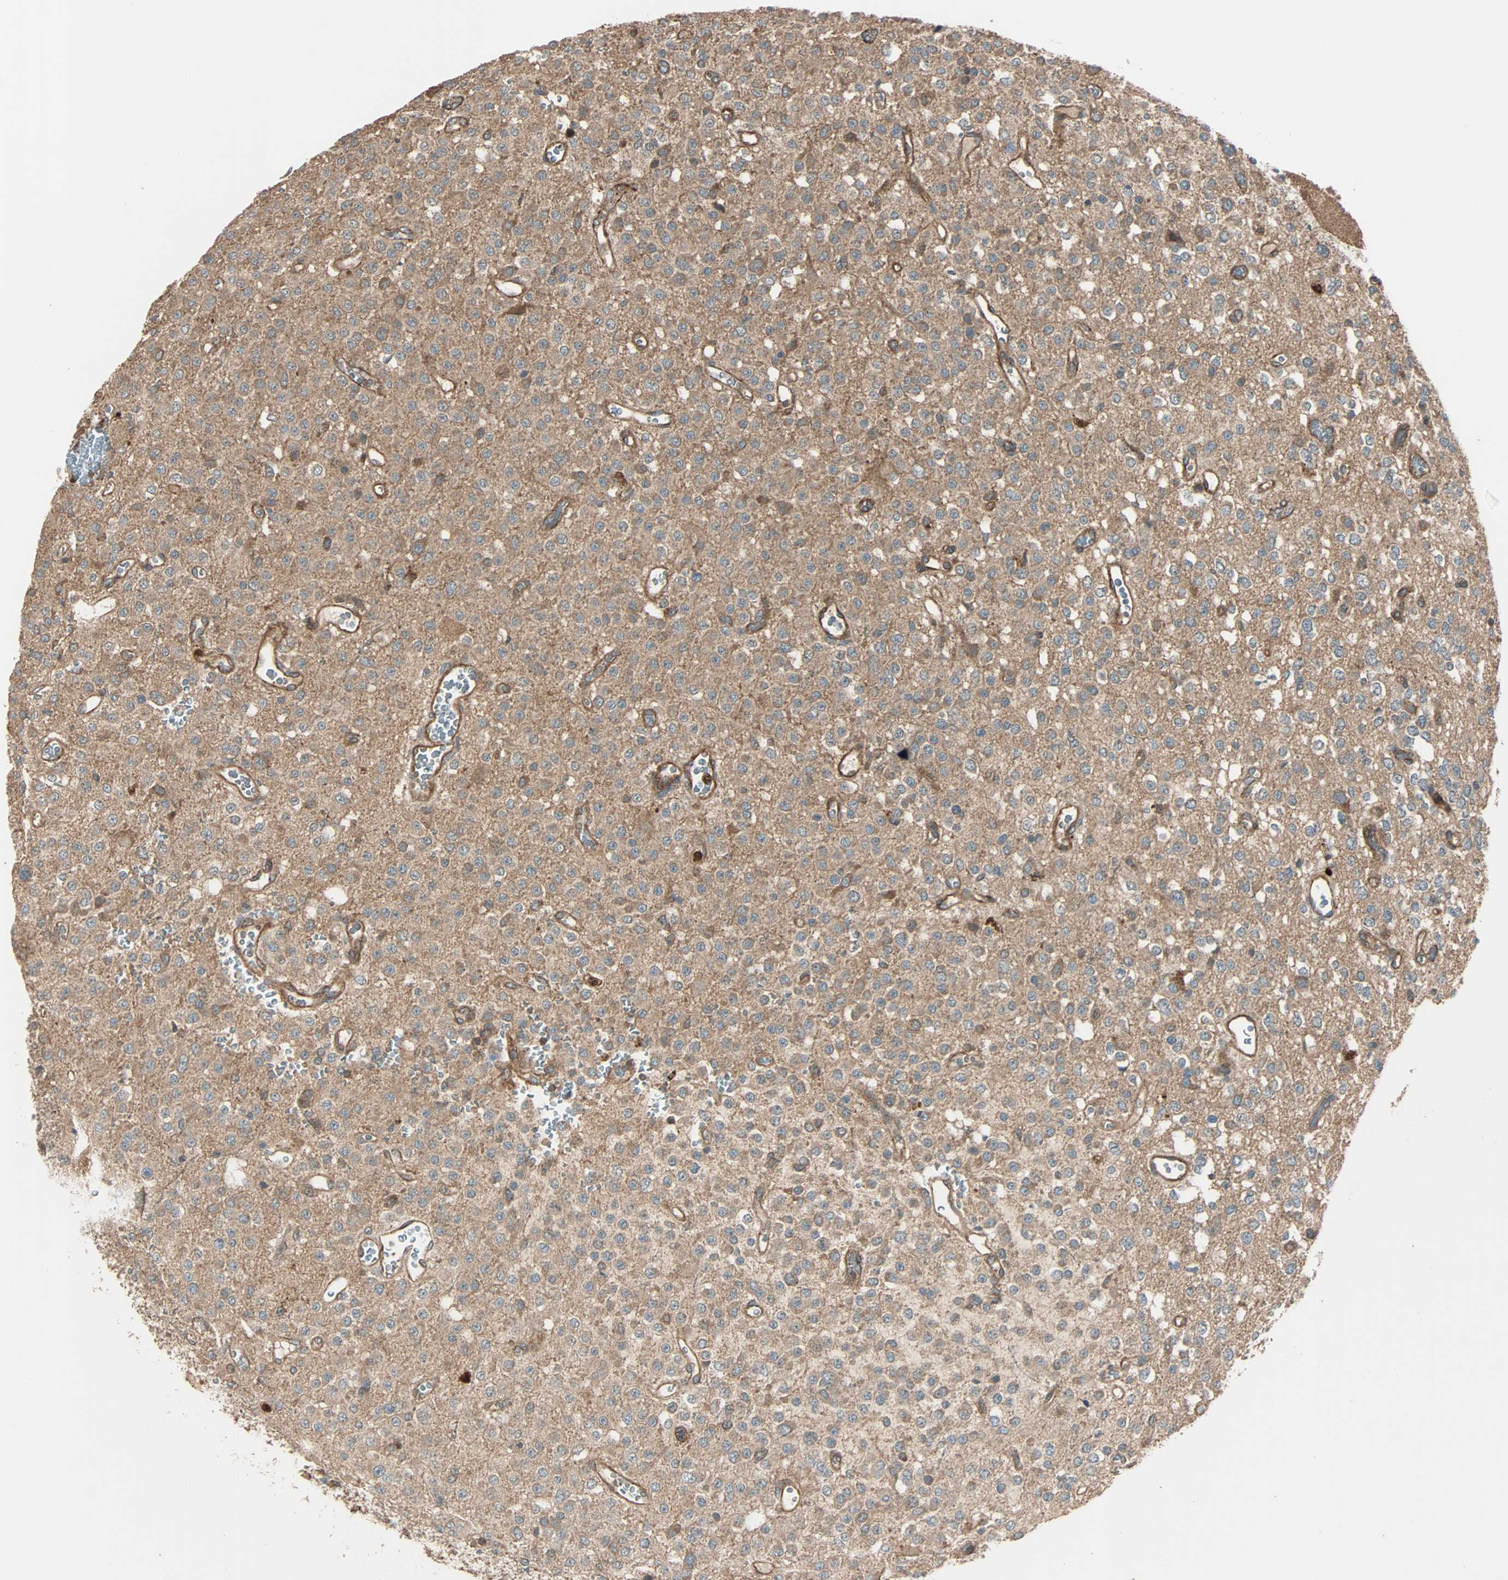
{"staining": {"intensity": "moderate", "quantity": ">75%", "location": "cytoplasmic/membranous"}, "tissue": "glioma", "cell_type": "Tumor cells", "image_type": "cancer", "snomed": [{"axis": "morphology", "description": "Glioma, malignant, Low grade"}, {"axis": "topography", "description": "Brain"}], "caption": "Immunohistochemical staining of glioma exhibits medium levels of moderate cytoplasmic/membranous protein staining in about >75% of tumor cells. (DAB (3,3'-diaminobenzidine) = brown stain, brightfield microscopy at high magnification).", "gene": "GCK", "patient": {"sex": "male", "age": 38}}